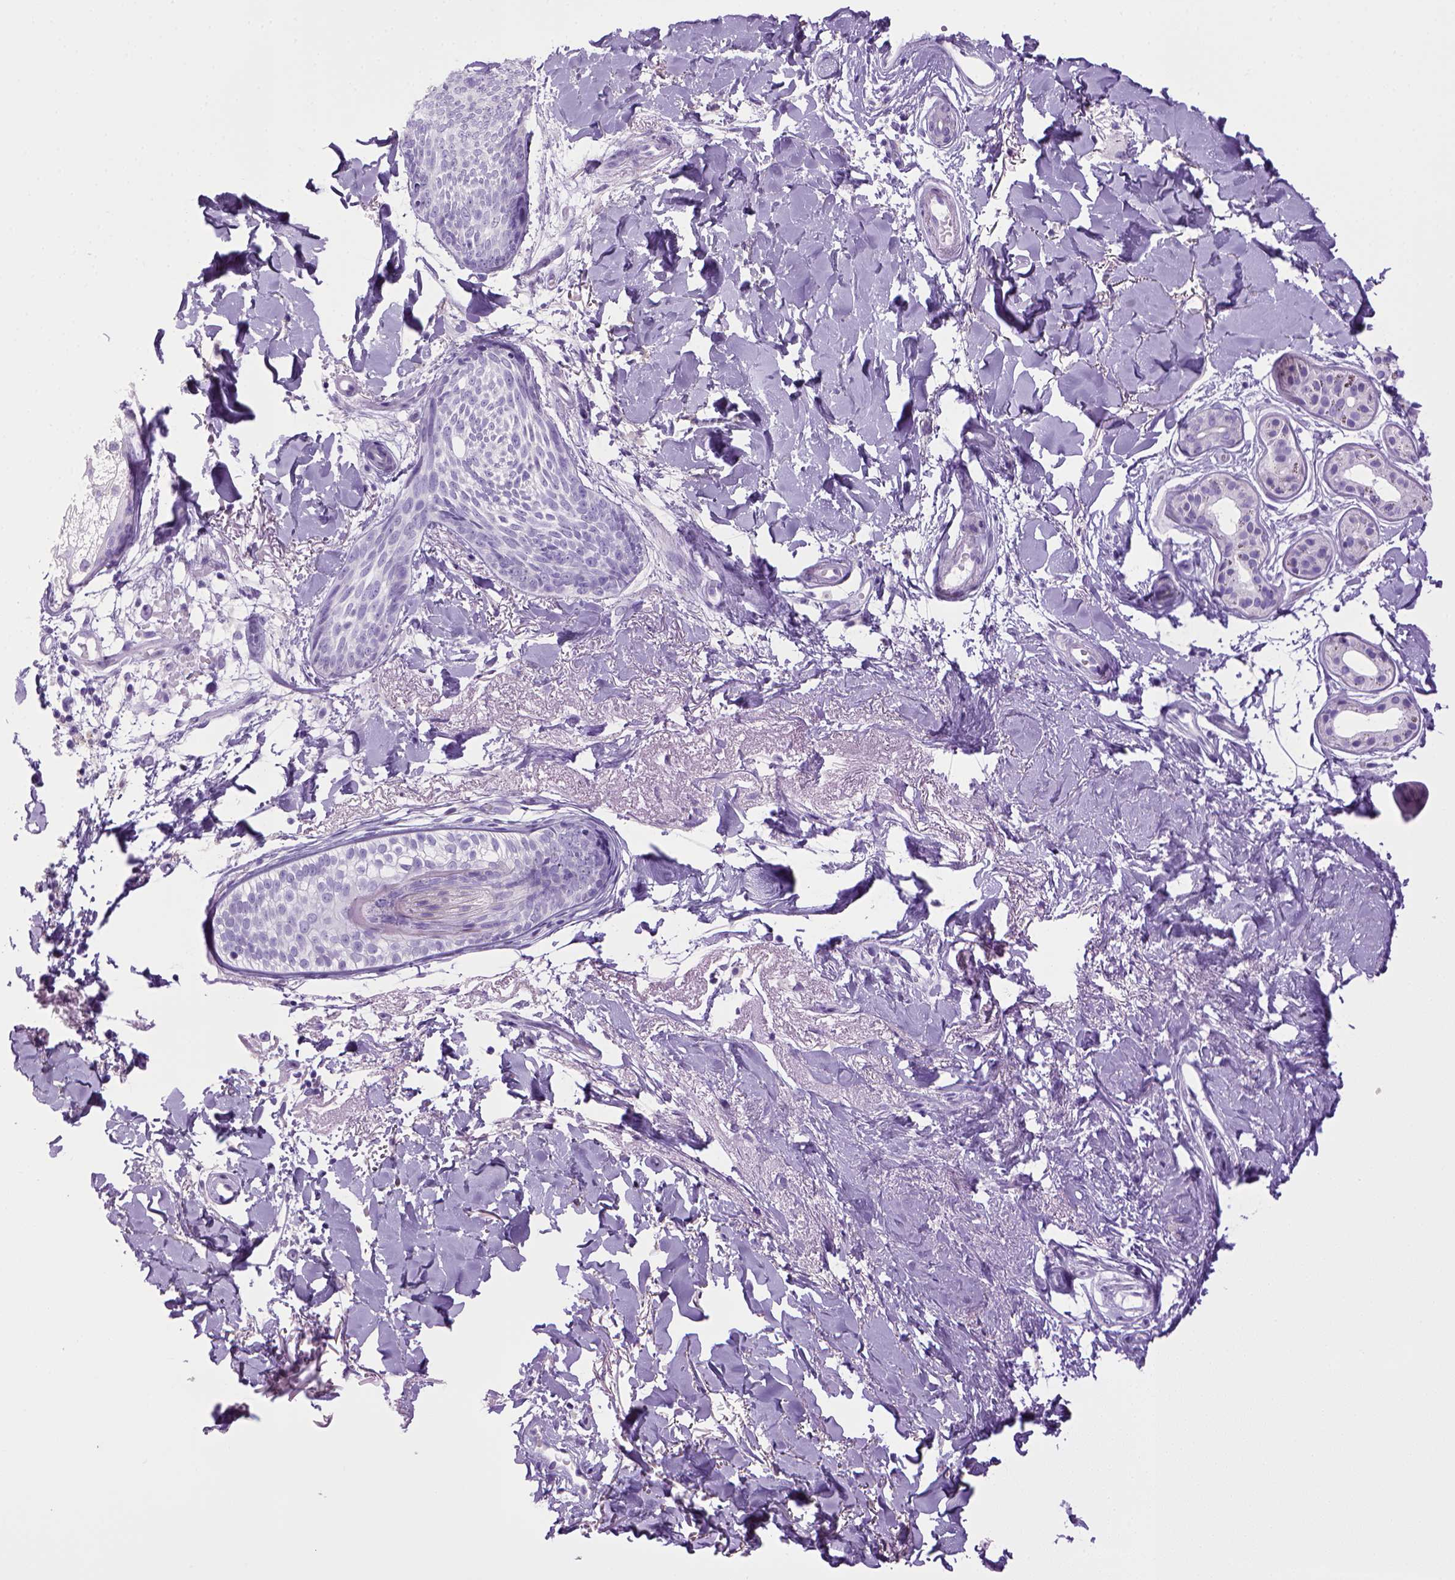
{"staining": {"intensity": "negative", "quantity": "none", "location": "none"}, "tissue": "skin cancer", "cell_type": "Tumor cells", "image_type": "cancer", "snomed": [{"axis": "morphology", "description": "Normal tissue, NOS"}, {"axis": "morphology", "description": "Basal cell carcinoma"}, {"axis": "topography", "description": "Skin"}], "caption": "An immunohistochemistry (IHC) micrograph of skin cancer is shown. There is no staining in tumor cells of skin cancer.", "gene": "SGCG", "patient": {"sex": "male", "age": 84}}